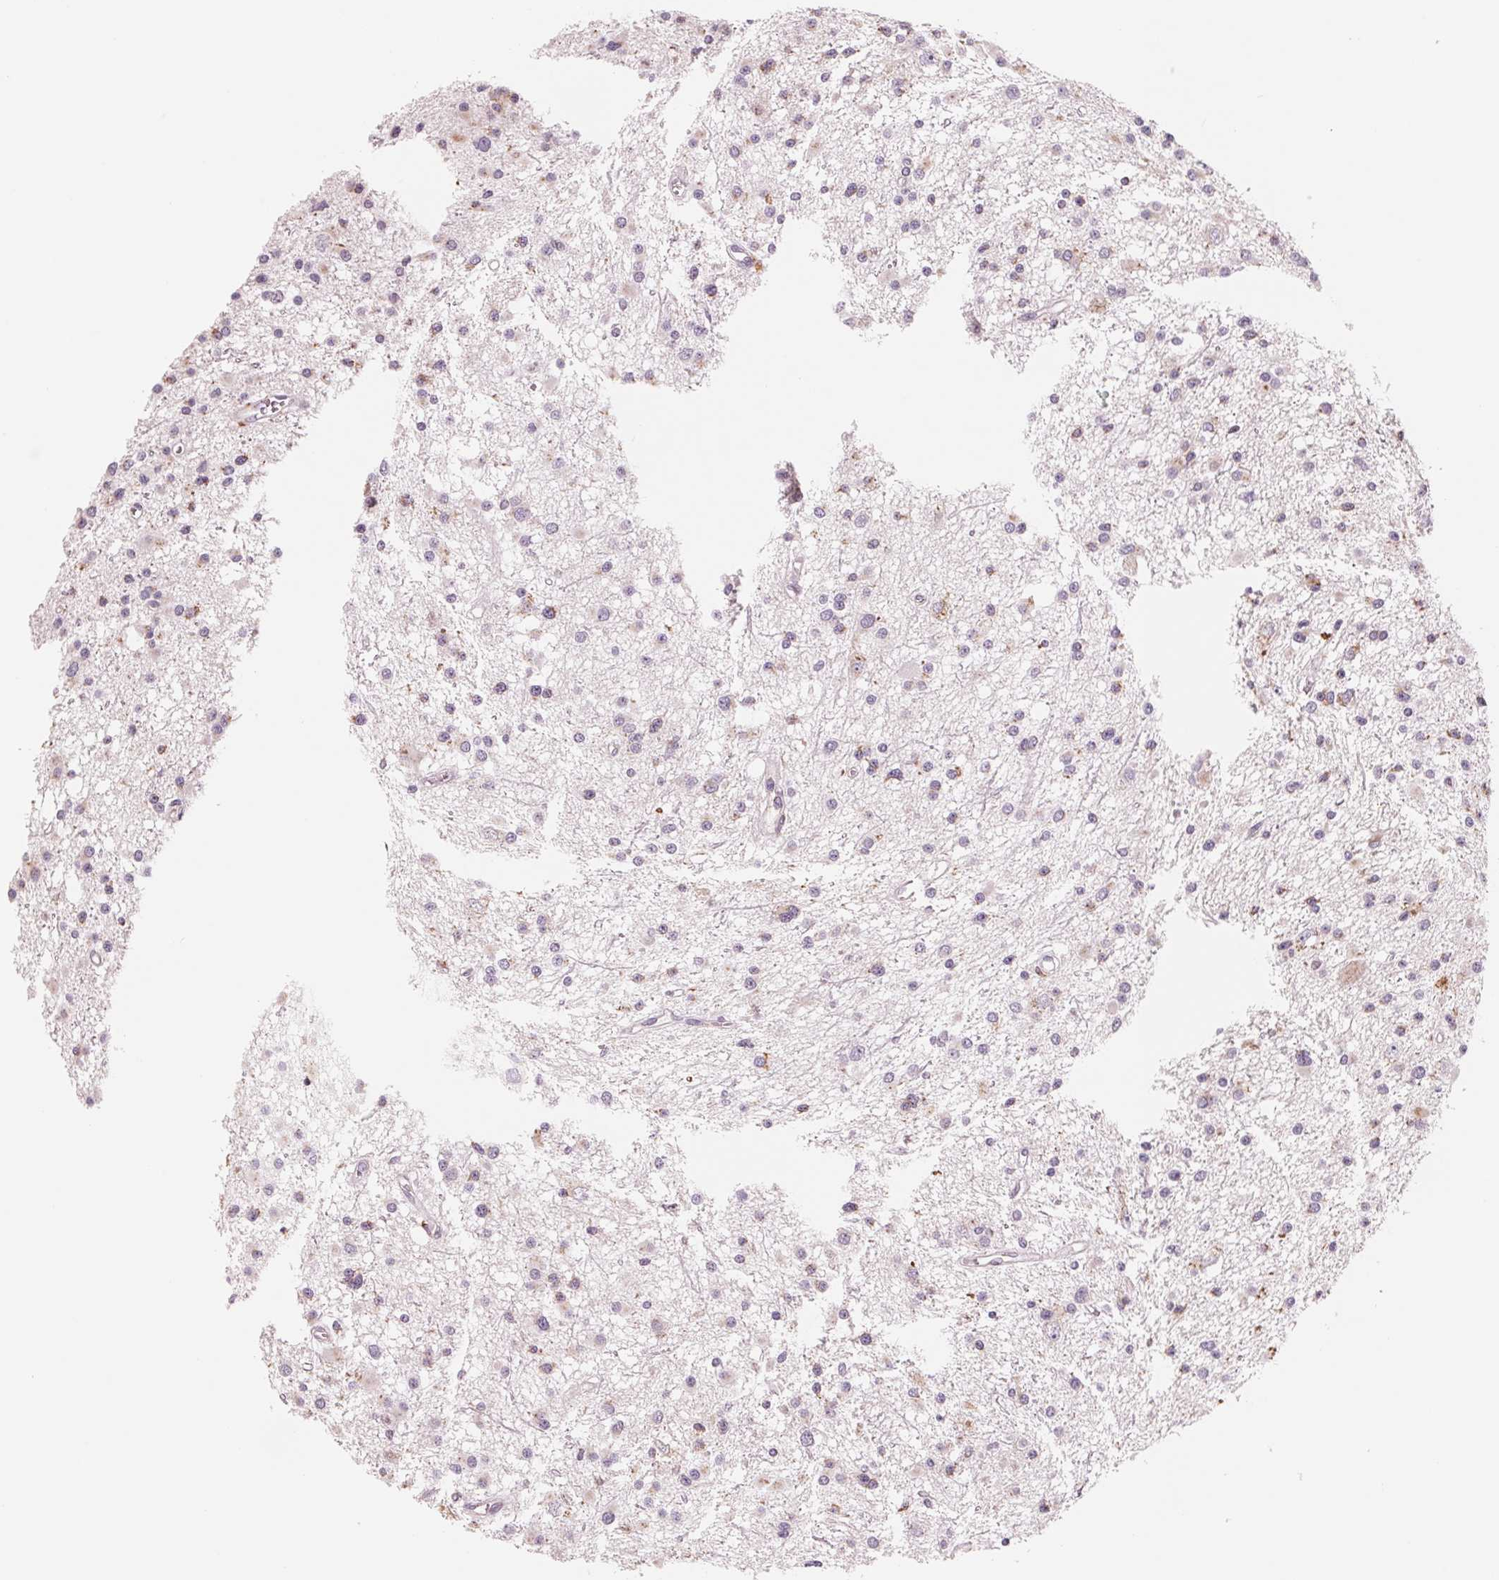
{"staining": {"intensity": "negative", "quantity": "none", "location": "none"}, "tissue": "glioma", "cell_type": "Tumor cells", "image_type": "cancer", "snomed": [{"axis": "morphology", "description": "Glioma, malignant, High grade"}, {"axis": "topography", "description": "Brain"}], "caption": "Protein analysis of glioma displays no significant positivity in tumor cells.", "gene": "IL9R", "patient": {"sex": "male", "age": 54}}